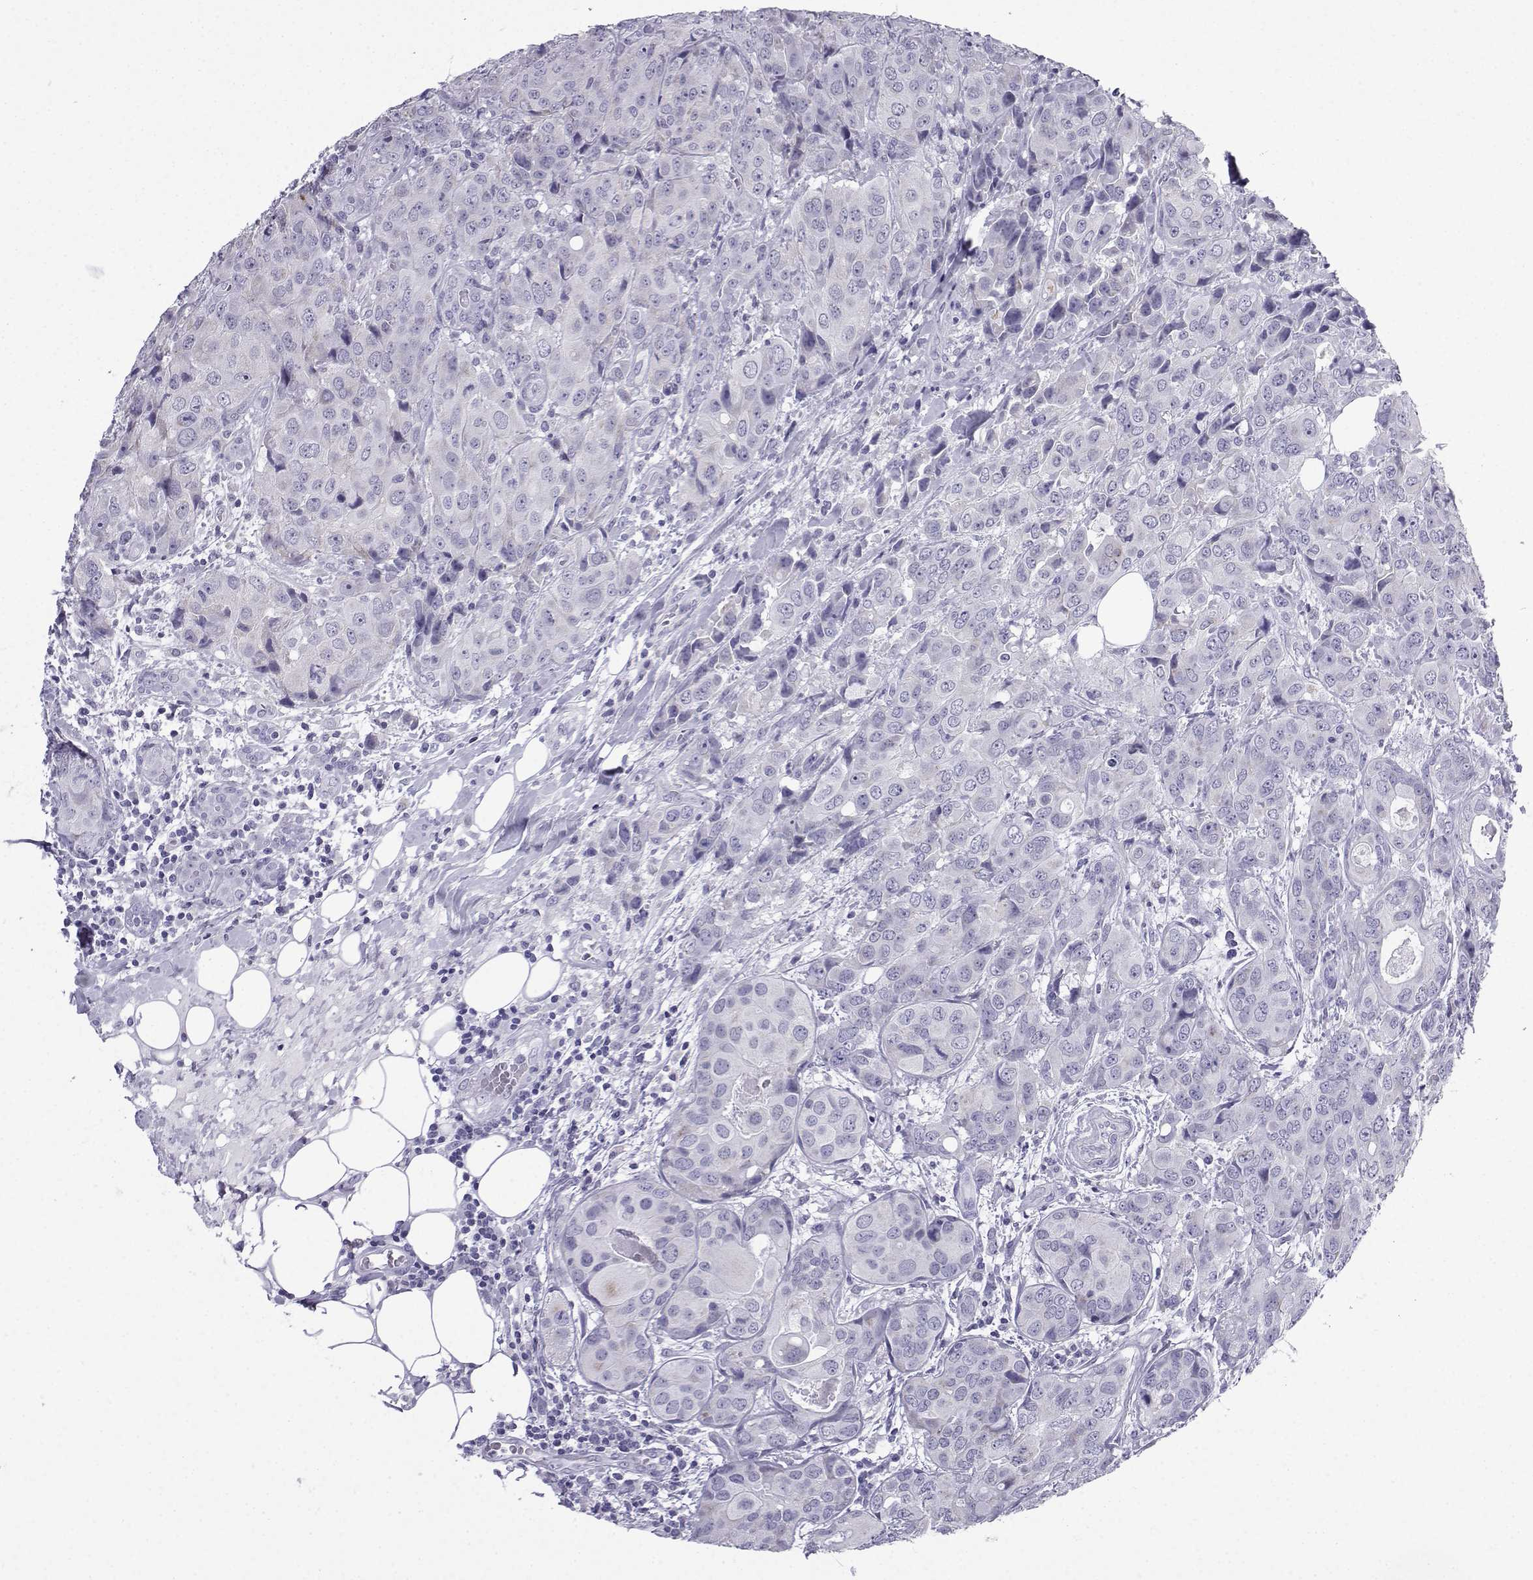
{"staining": {"intensity": "negative", "quantity": "none", "location": "none"}, "tissue": "breast cancer", "cell_type": "Tumor cells", "image_type": "cancer", "snomed": [{"axis": "morphology", "description": "Duct carcinoma"}, {"axis": "topography", "description": "Breast"}], "caption": "This is an IHC histopathology image of human breast invasive ductal carcinoma. There is no staining in tumor cells.", "gene": "ACRBP", "patient": {"sex": "female", "age": 43}}